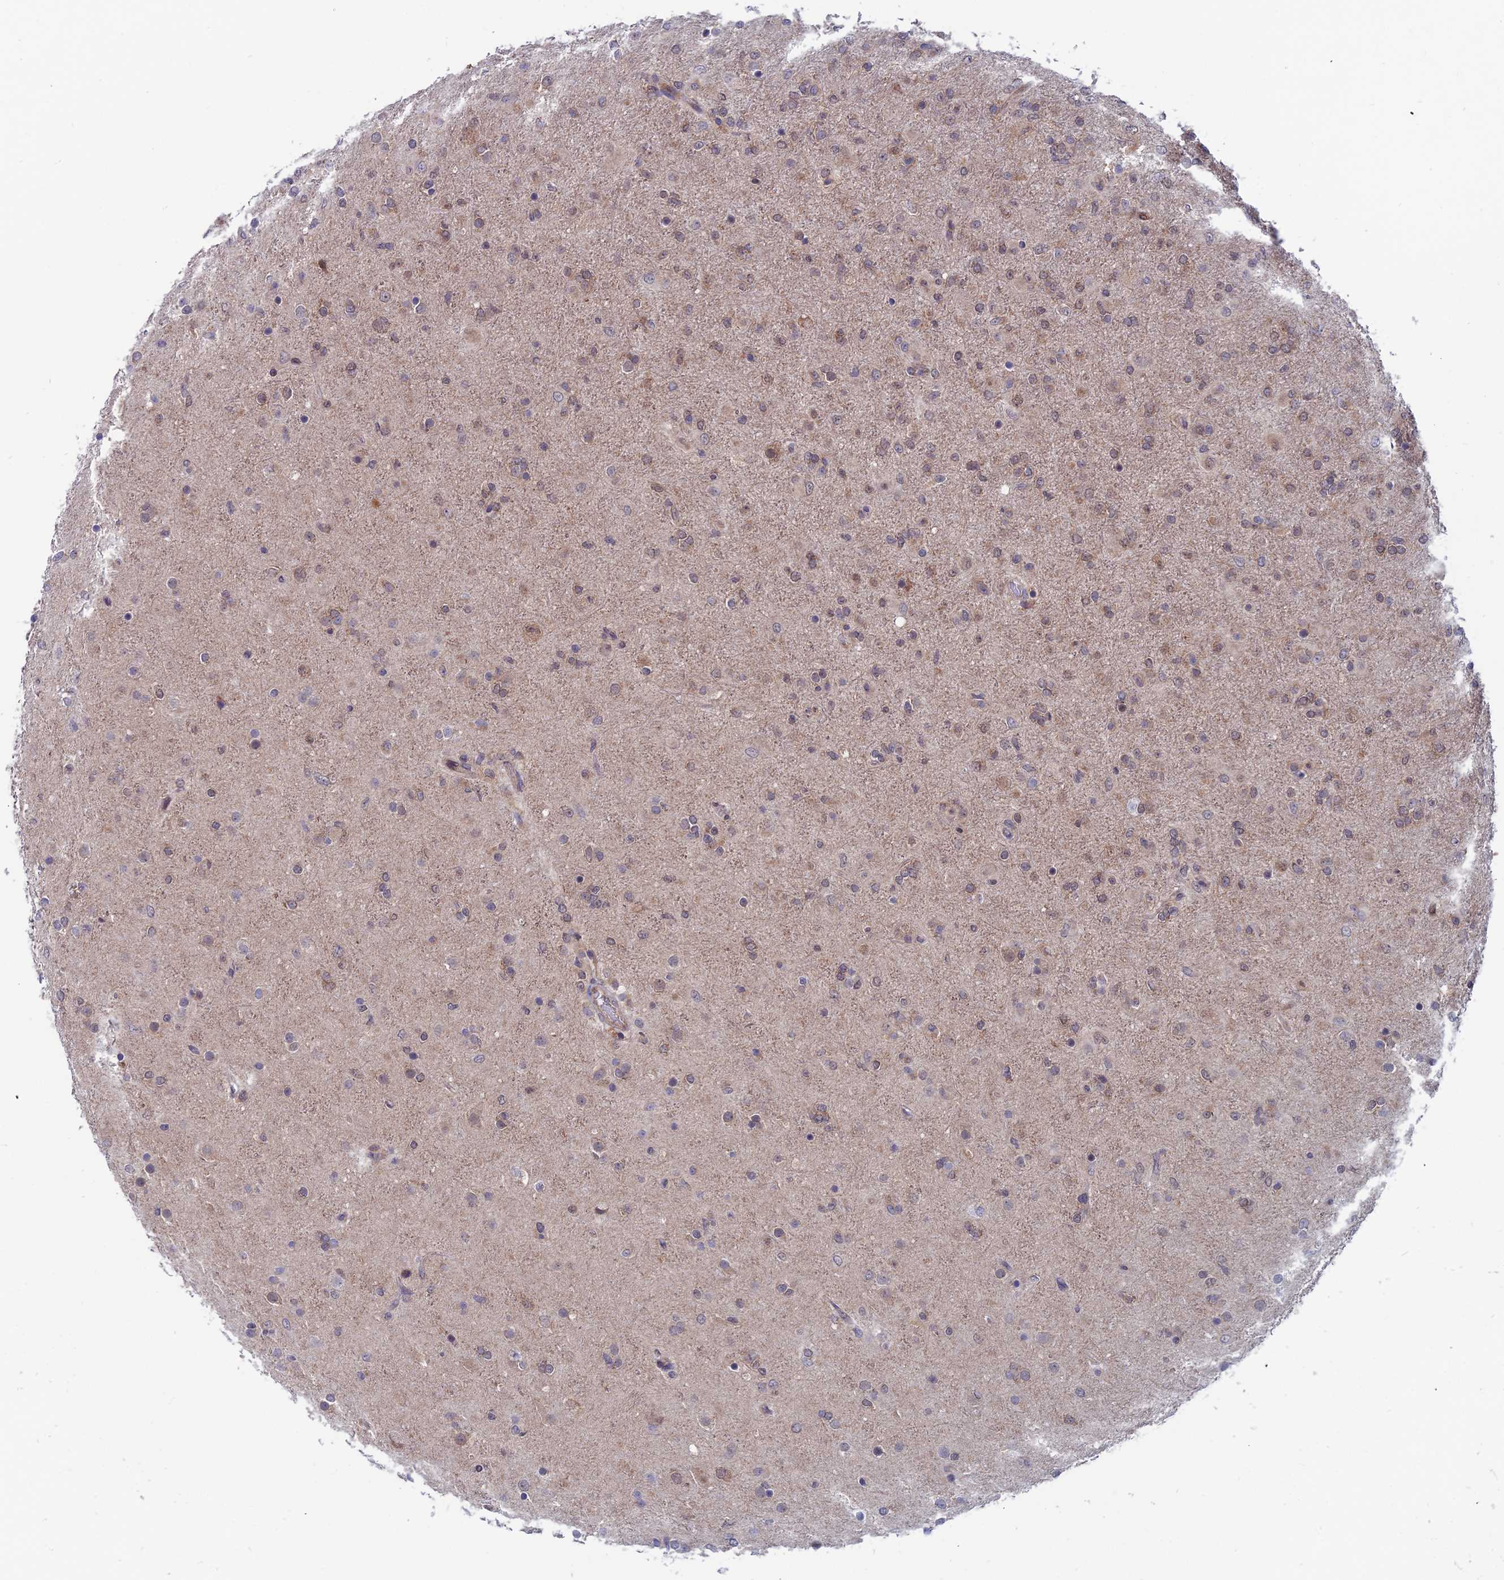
{"staining": {"intensity": "weak", "quantity": "<25%", "location": "nuclear"}, "tissue": "glioma", "cell_type": "Tumor cells", "image_type": "cancer", "snomed": [{"axis": "morphology", "description": "Glioma, malignant, Low grade"}, {"axis": "topography", "description": "Brain"}], "caption": "Tumor cells are negative for protein expression in human glioma. The staining is performed using DAB brown chromogen with nuclei counter-stained in using hematoxylin.", "gene": "IGBP1", "patient": {"sex": "male", "age": 65}}